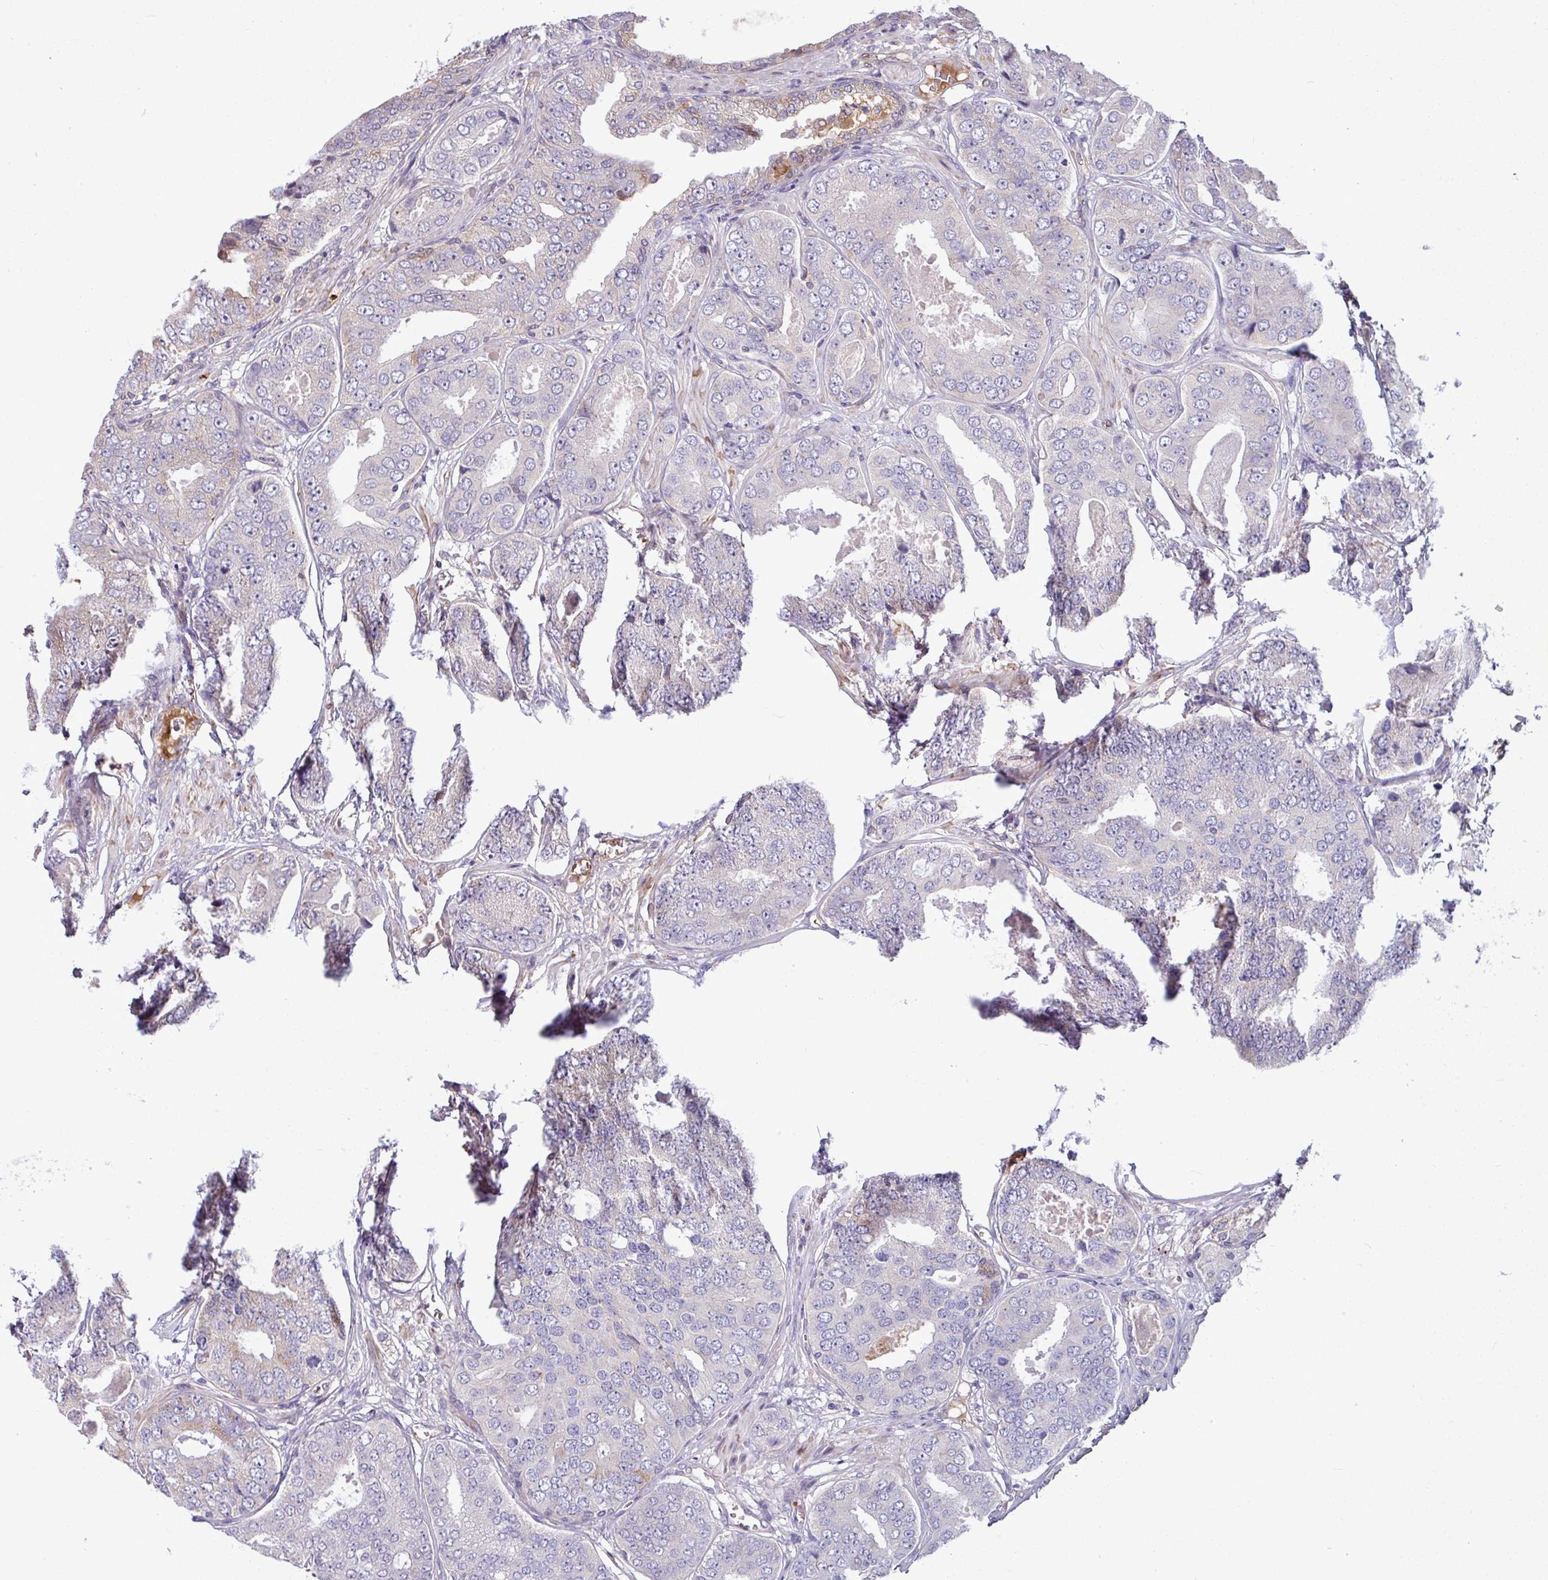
{"staining": {"intensity": "negative", "quantity": "none", "location": "none"}, "tissue": "prostate cancer", "cell_type": "Tumor cells", "image_type": "cancer", "snomed": [{"axis": "morphology", "description": "Adenocarcinoma, High grade"}, {"axis": "topography", "description": "Prostate"}], "caption": "Immunohistochemical staining of human prostate cancer (high-grade adenocarcinoma) reveals no significant staining in tumor cells. Nuclei are stained in blue.", "gene": "B4GALNT4", "patient": {"sex": "male", "age": 71}}